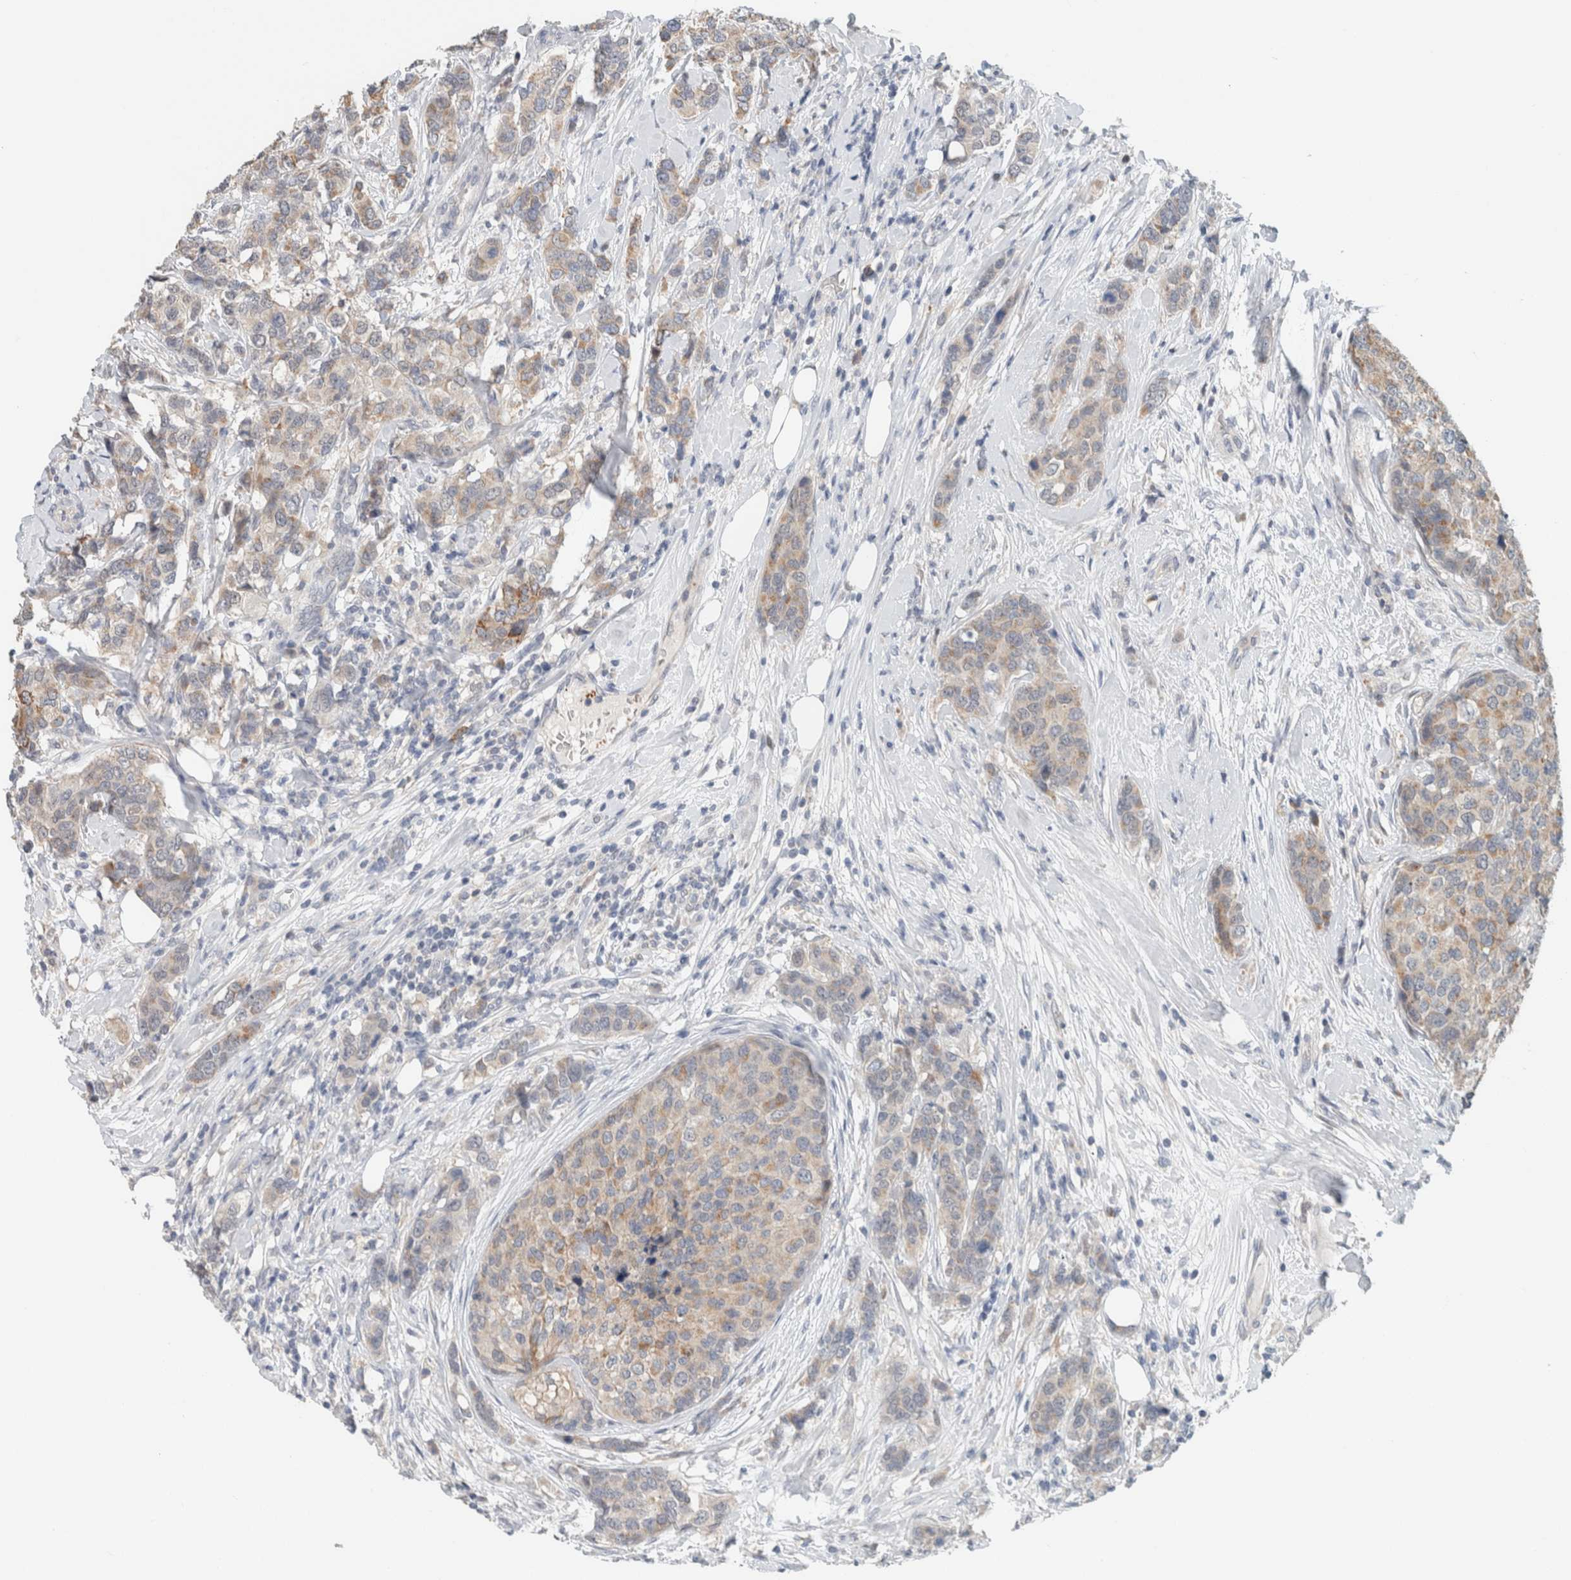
{"staining": {"intensity": "moderate", "quantity": "<25%", "location": "cytoplasmic/membranous"}, "tissue": "breast cancer", "cell_type": "Tumor cells", "image_type": "cancer", "snomed": [{"axis": "morphology", "description": "Lobular carcinoma"}, {"axis": "topography", "description": "Breast"}], "caption": "Immunohistochemistry staining of lobular carcinoma (breast), which shows low levels of moderate cytoplasmic/membranous positivity in approximately <25% of tumor cells indicating moderate cytoplasmic/membranous protein positivity. The staining was performed using DAB (3,3'-diaminobenzidine) (brown) for protein detection and nuclei were counterstained in hematoxylin (blue).", "gene": "CRAT", "patient": {"sex": "female", "age": 59}}